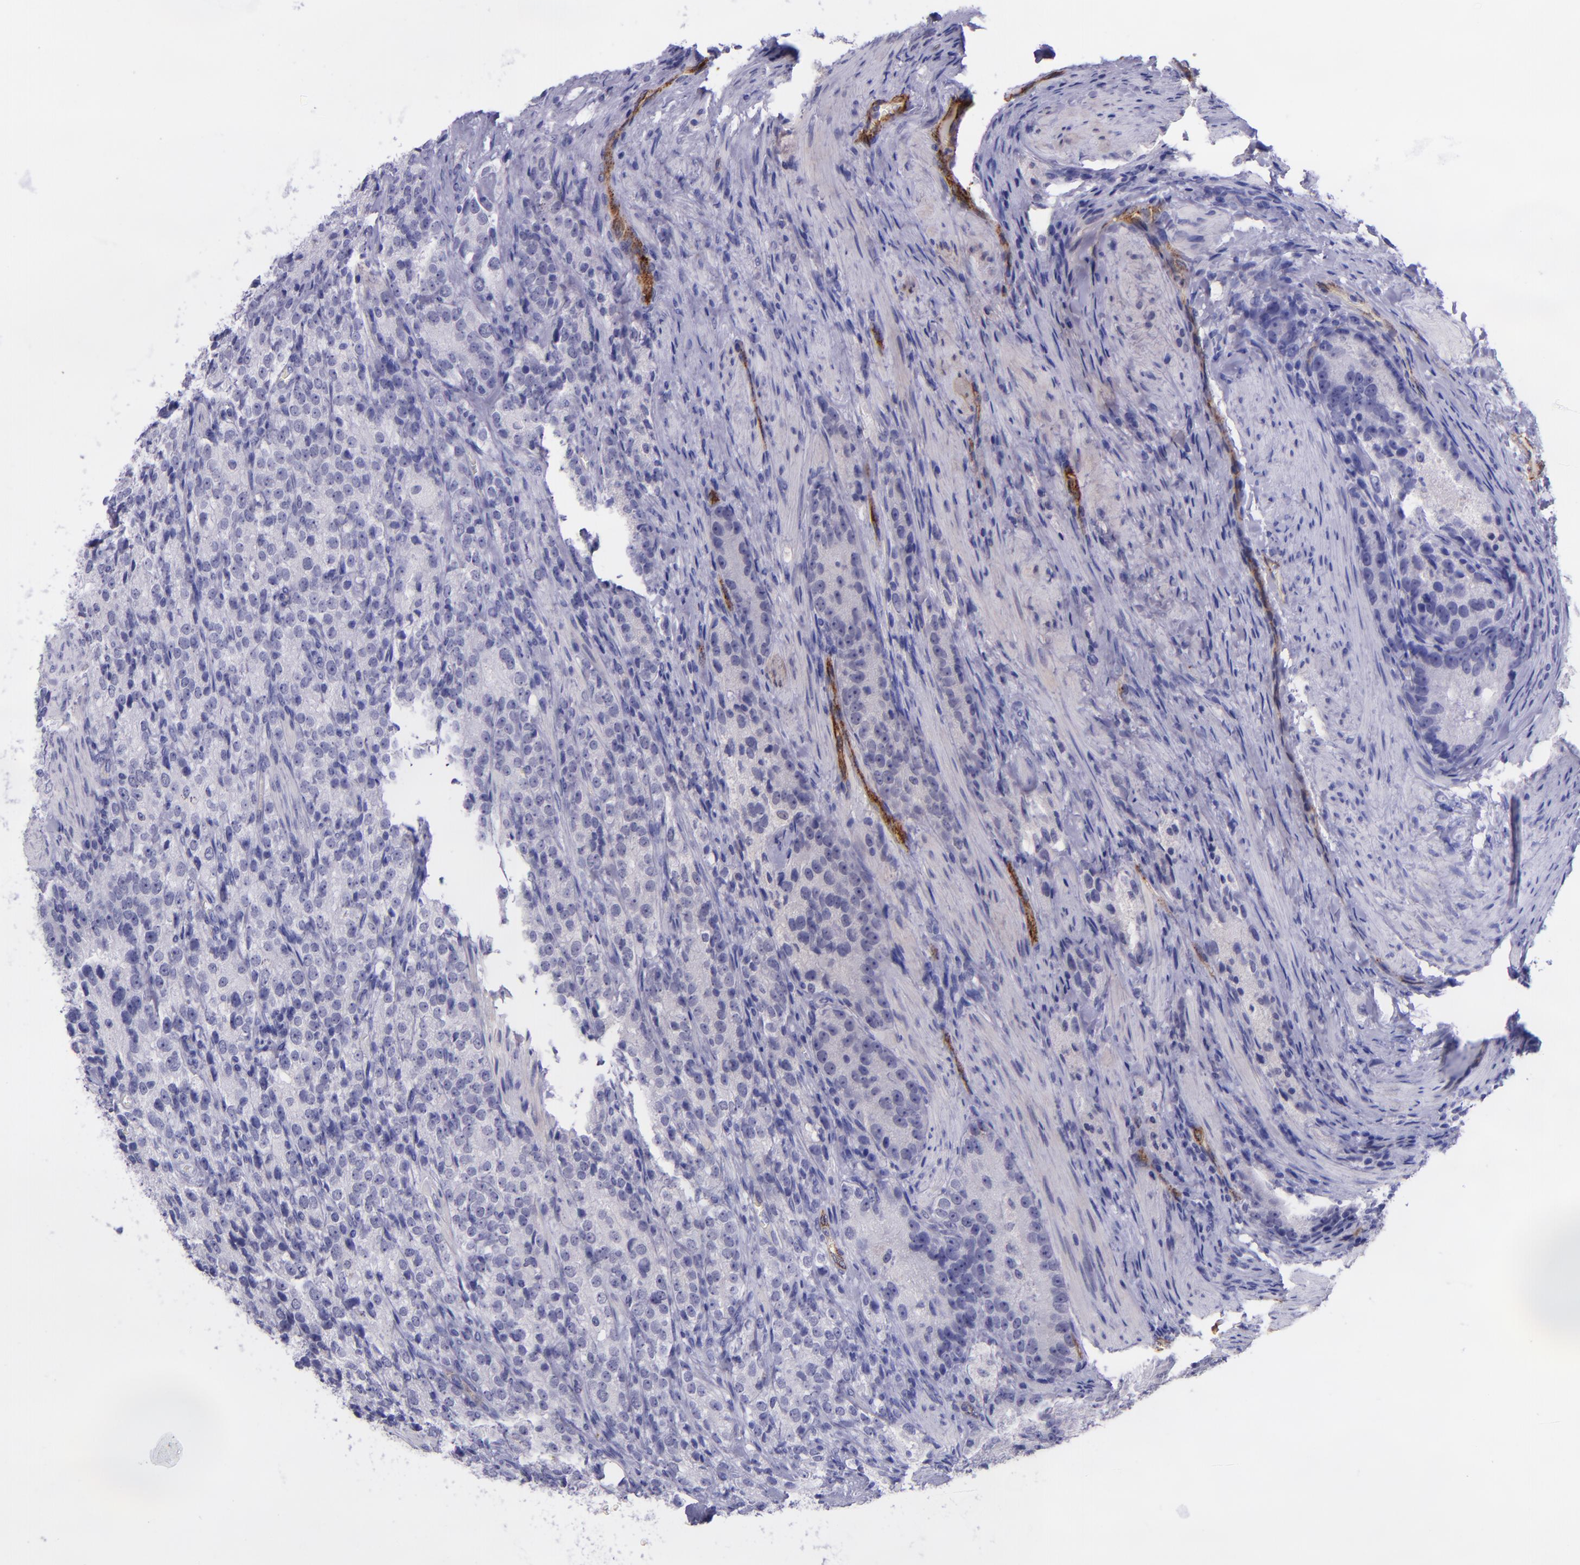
{"staining": {"intensity": "negative", "quantity": "none", "location": "none"}, "tissue": "prostate cancer", "cell_type": "Tumor cells", "image_type": "cancer", "snomed": [{"axis": "morphology", "description": "Adenocarcinoma, High grade"}, {"axis": "topography", "description": "Prostate"}], "caption": "Tumor cells are negative for protein expression in human prostate cancer (adenocarcinoma (high-grade)).", "gene": "SELE", "patient": {"sex": "male", "age": 63}}